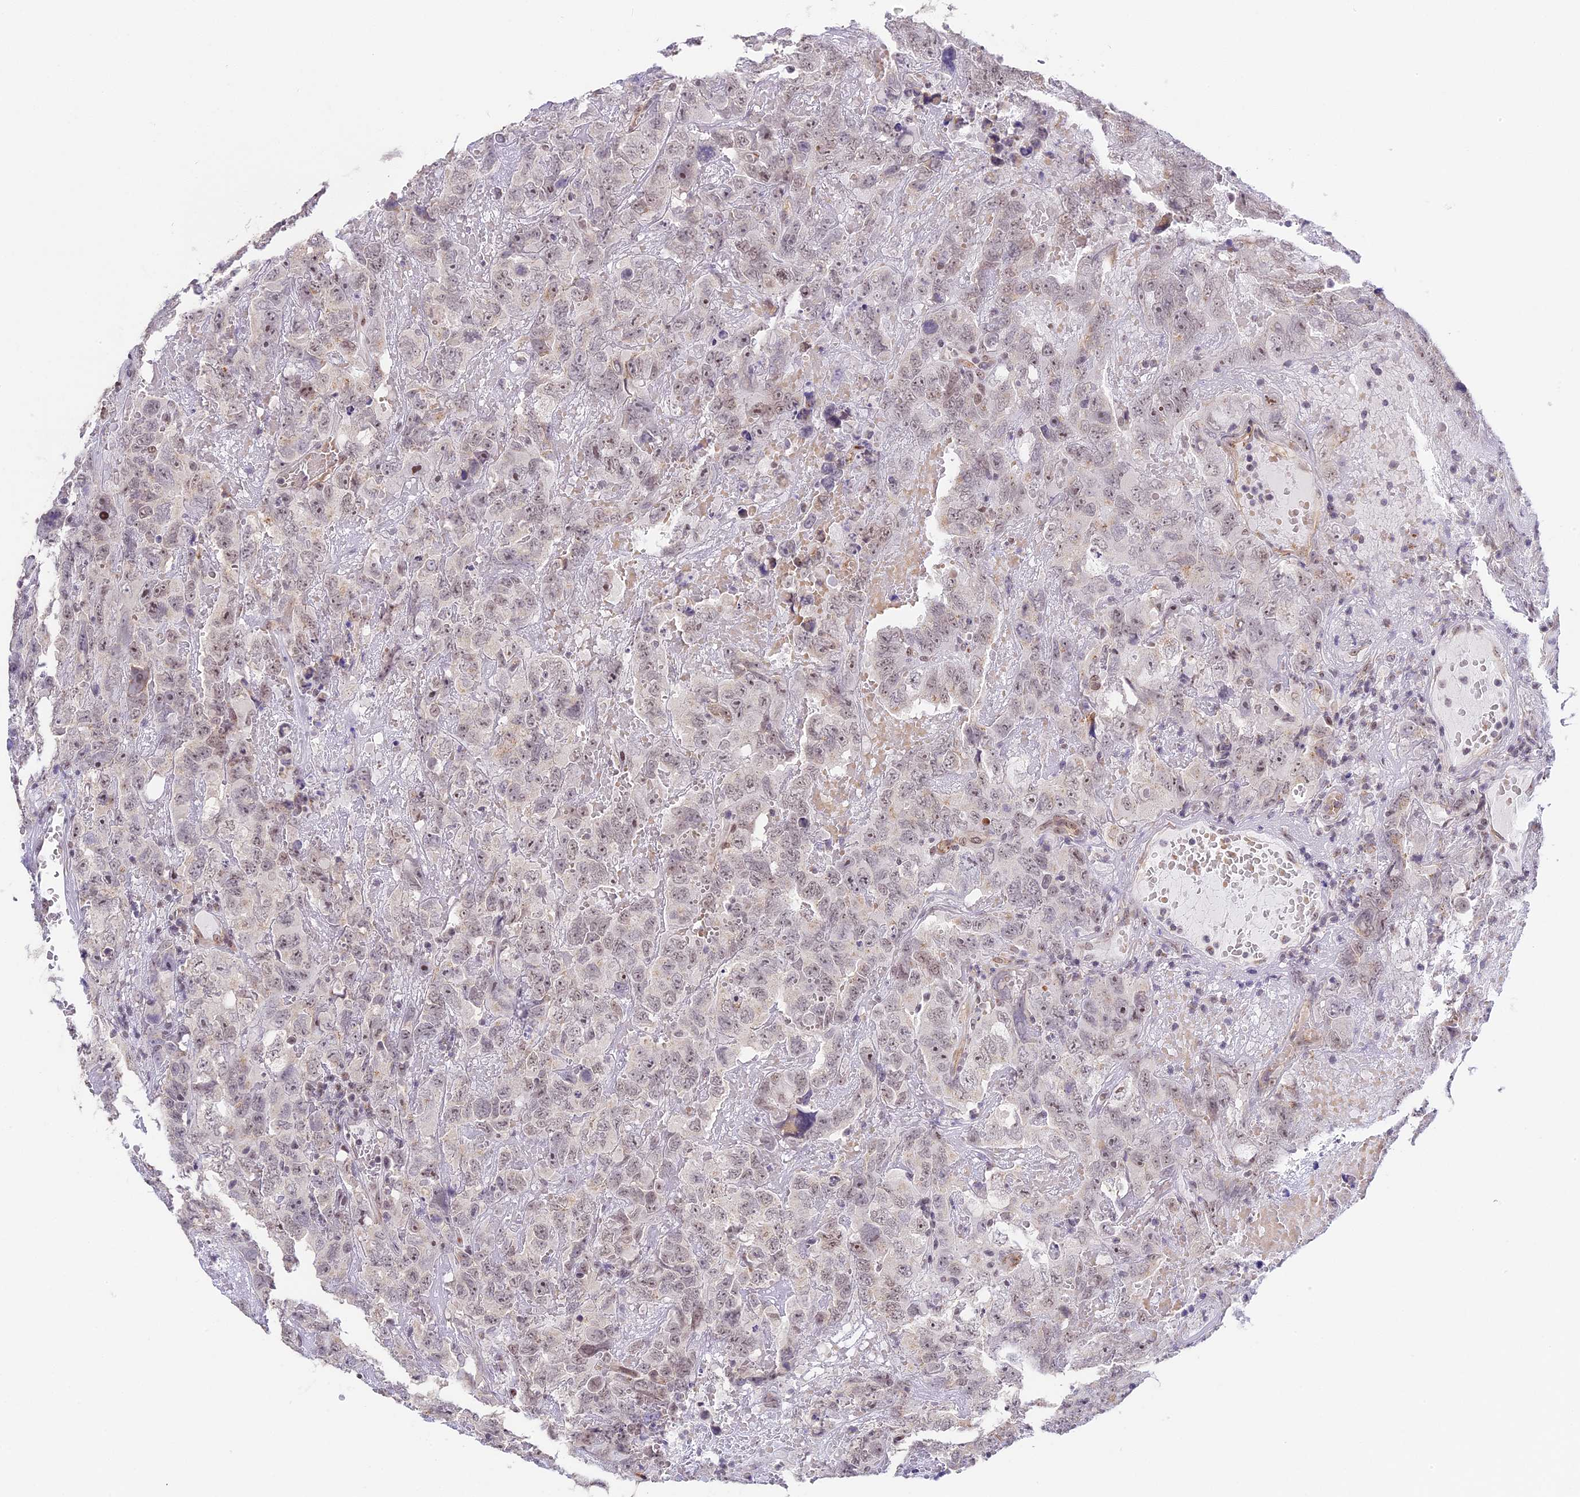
{"staining": {"intensity": "weak", "quantity": "<25%", "location": "nuclear"}, "tissue": "testis cancer", "cell_type": "Tumor cells", "image_type": "cancer", "snomed": [{"axis": "morphology", "description": "Carcinoma, Embryonal, NOS"}, {"axis": "topography", "description": "Testis"}], "caption": "High magnification brightfield microscopy of testis embryonal carcinoma stained with DAB (brown) and counterstained with hematoxylin (blue): tumor cells show no significant staining. (DAB immunohistochemistry (IHC) visualized using brightfield microscopy, high magnification).", "gene": "HEATR5B", "patient": {"sex": "male", "age": 45}}